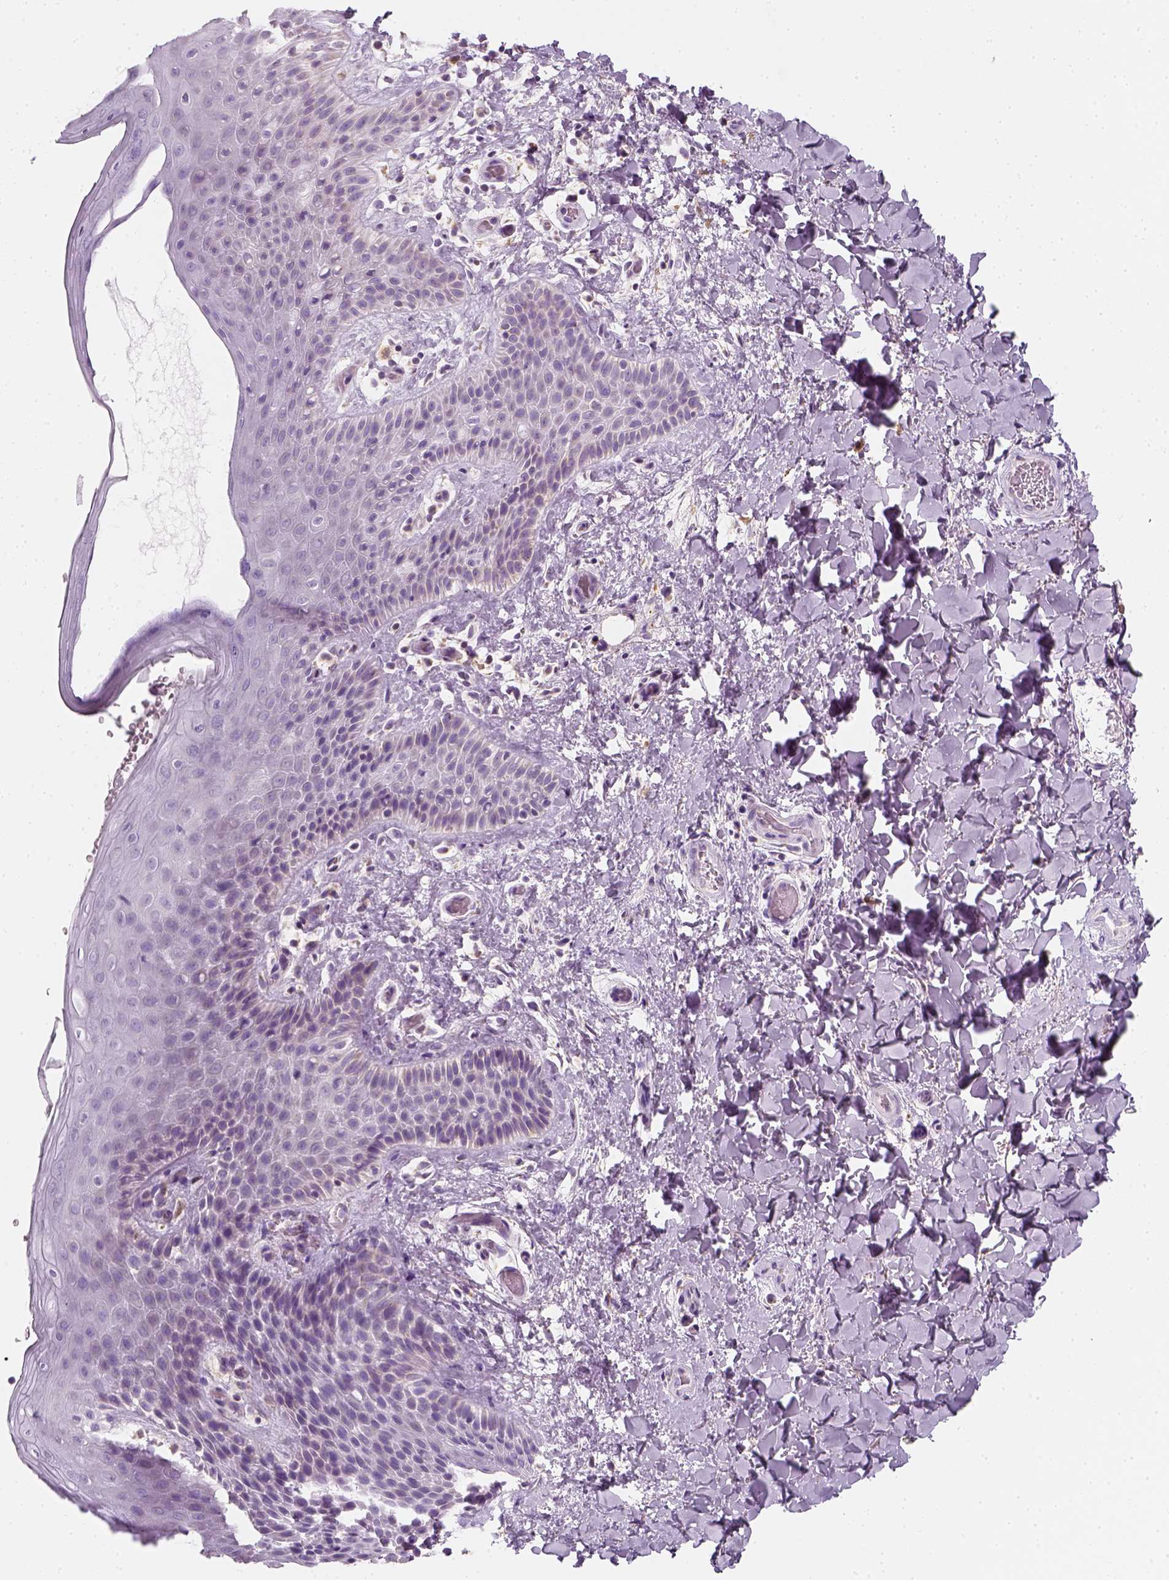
{"staining": {"intensity": "negative", "quantity": "none", "location": "none"}, "tissue": "skin", "cell_type": "Epidermal cells", "image_type": "normal", "snomed": [{"axis": "morphology", "description": "Normal tissue, NOS"}, {"axis": "topography", "description": "Anal"}], "caption": "The IHC photomicrograph has no significant positivity in epidermal cells of skin. (Stains: DAB IHC with hematoxylin counter stain, Microscopy: brightfield microscopy at high magnification).", "gene": "AWAT2", "patient": {"sex": "male", "age": 36}}